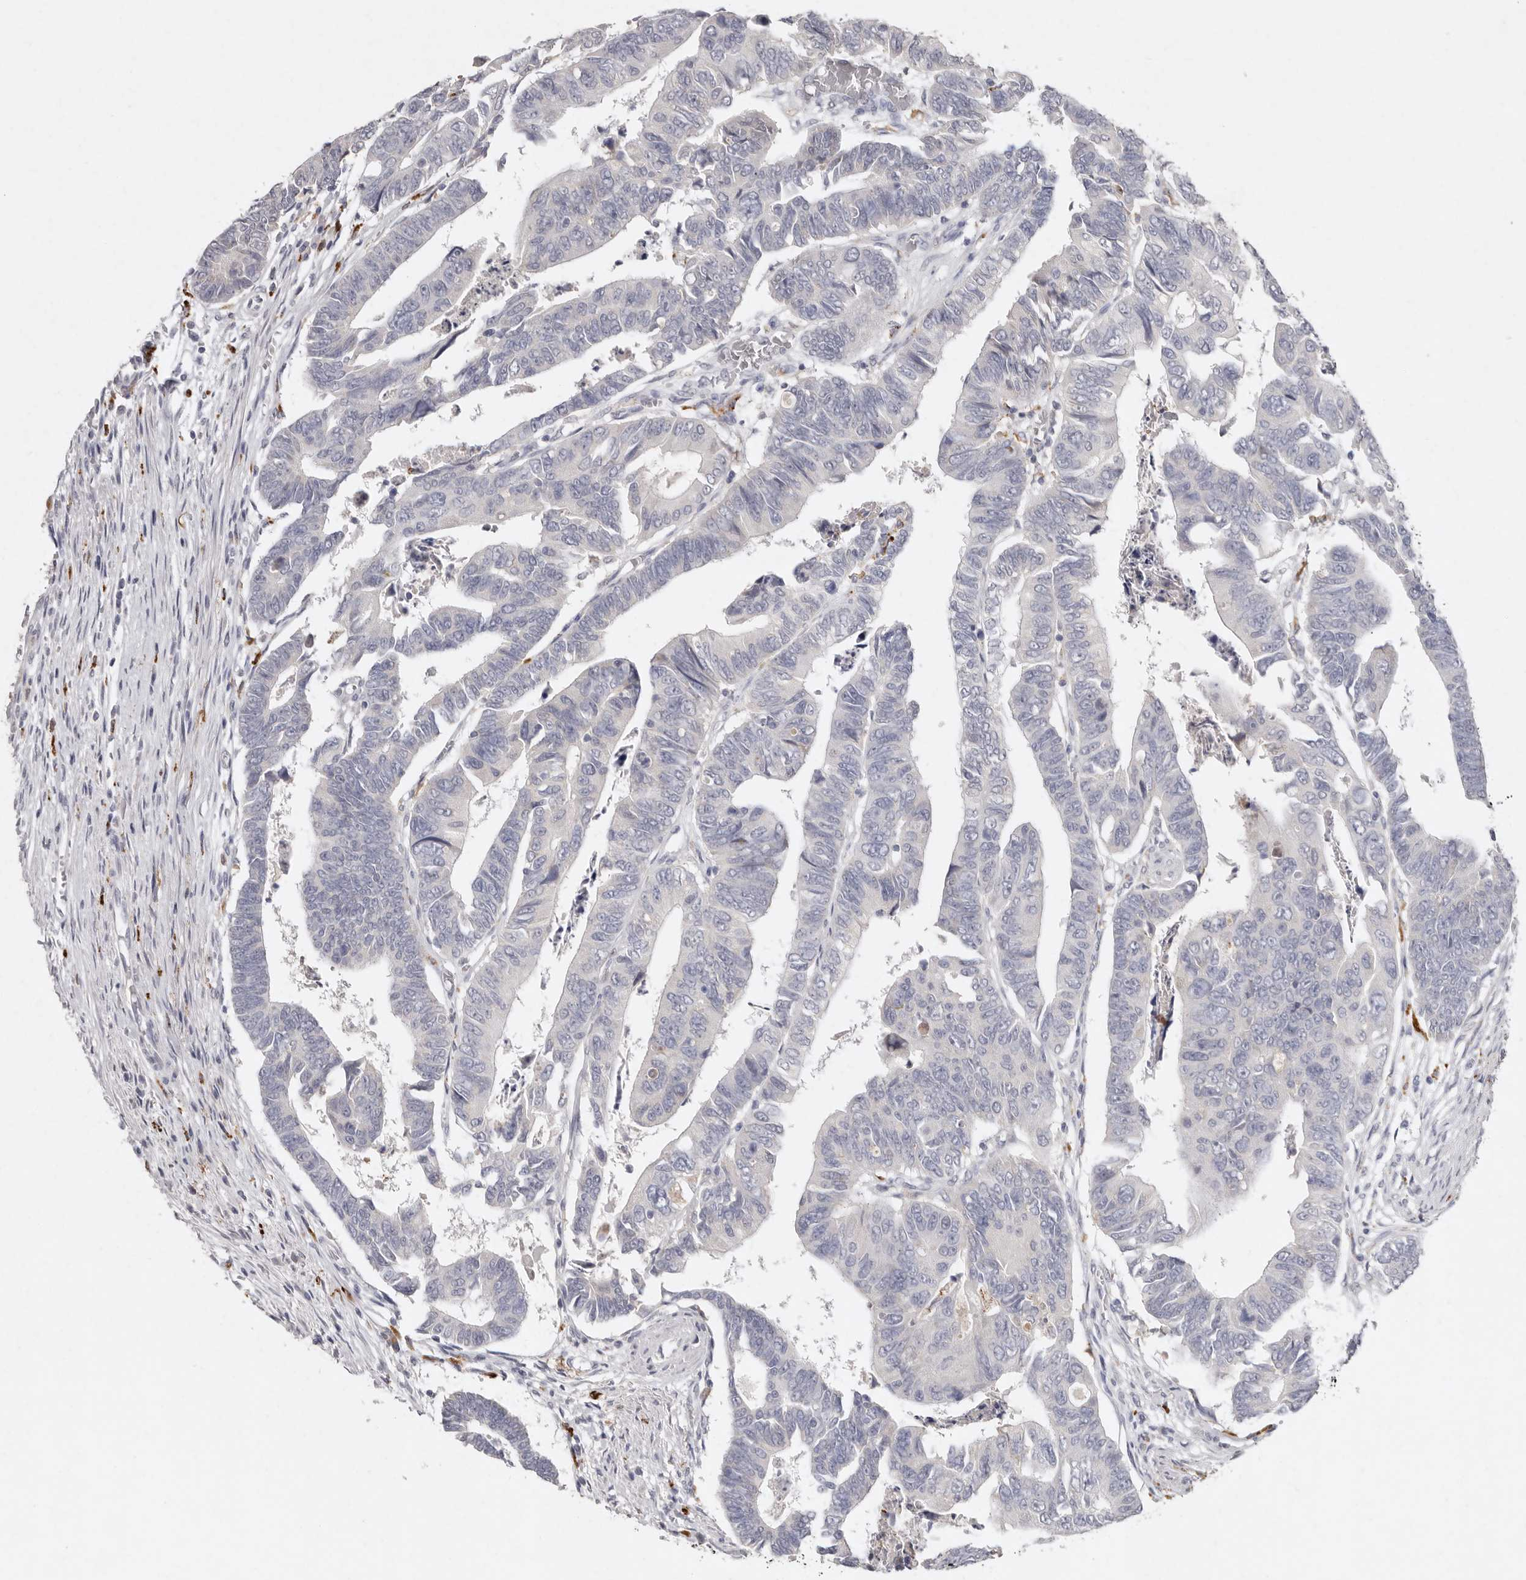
{"staining": {"intensity": "negative", "quantity": "none", "location": "none"}, "tissue": "colorectal cancer", "cell_type": "Tumor cells", "image_type": "cancer", "snomed": [{"axis": "morphology", "description": "Adenocarcinoma, NOS"}, {"axis": "topography", "description": "Rectum"}], "caption": "Protein analysis of colorectal cancer (adenocarcinoma) reveals no significant staining in tumor cells.", "gene": "FAM185A", "patient": {"sex": "female", "age": 65}}